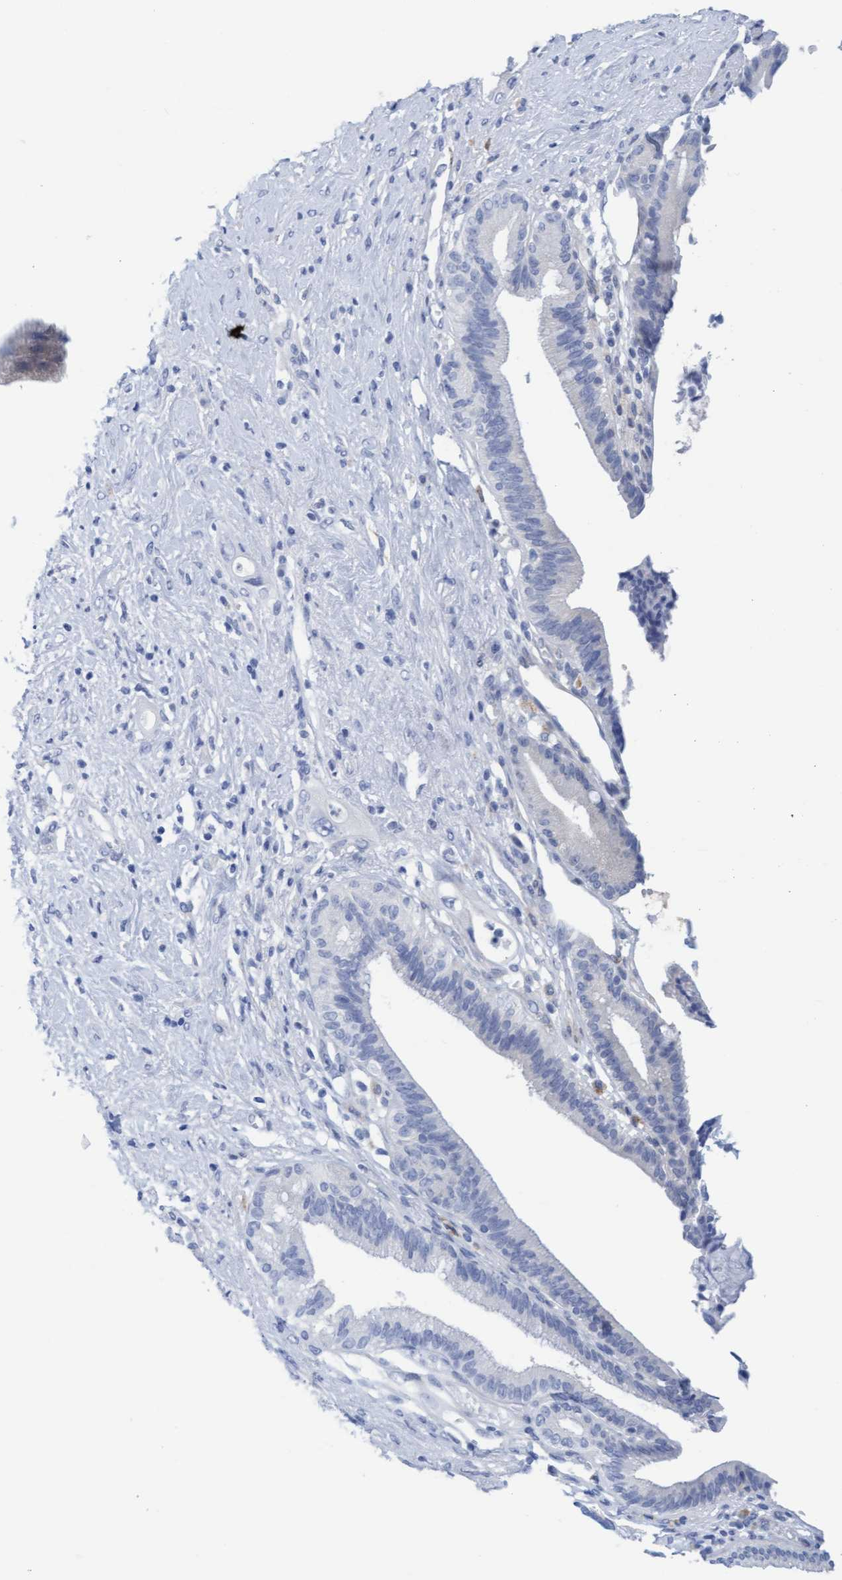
{"staining": {"intensity": "negative", "quantity": "none", "location": "none"}, "tissue": "pancreatic cancer", "cell_type": "Tumor cells", "image_type": "cancer", "snomed": [{"axis": "morphology", "description": "Adenocarcinoma, NOS"}, {"axis": "topography", "description": "Pancreas"}], "caption": "This is an IHC micrograph of pancreatic adenocarcinoma. There is no staining in tumor cells.", "gene": "CDK5RAP3", "patient": {"sex": "male", "age": 59}}